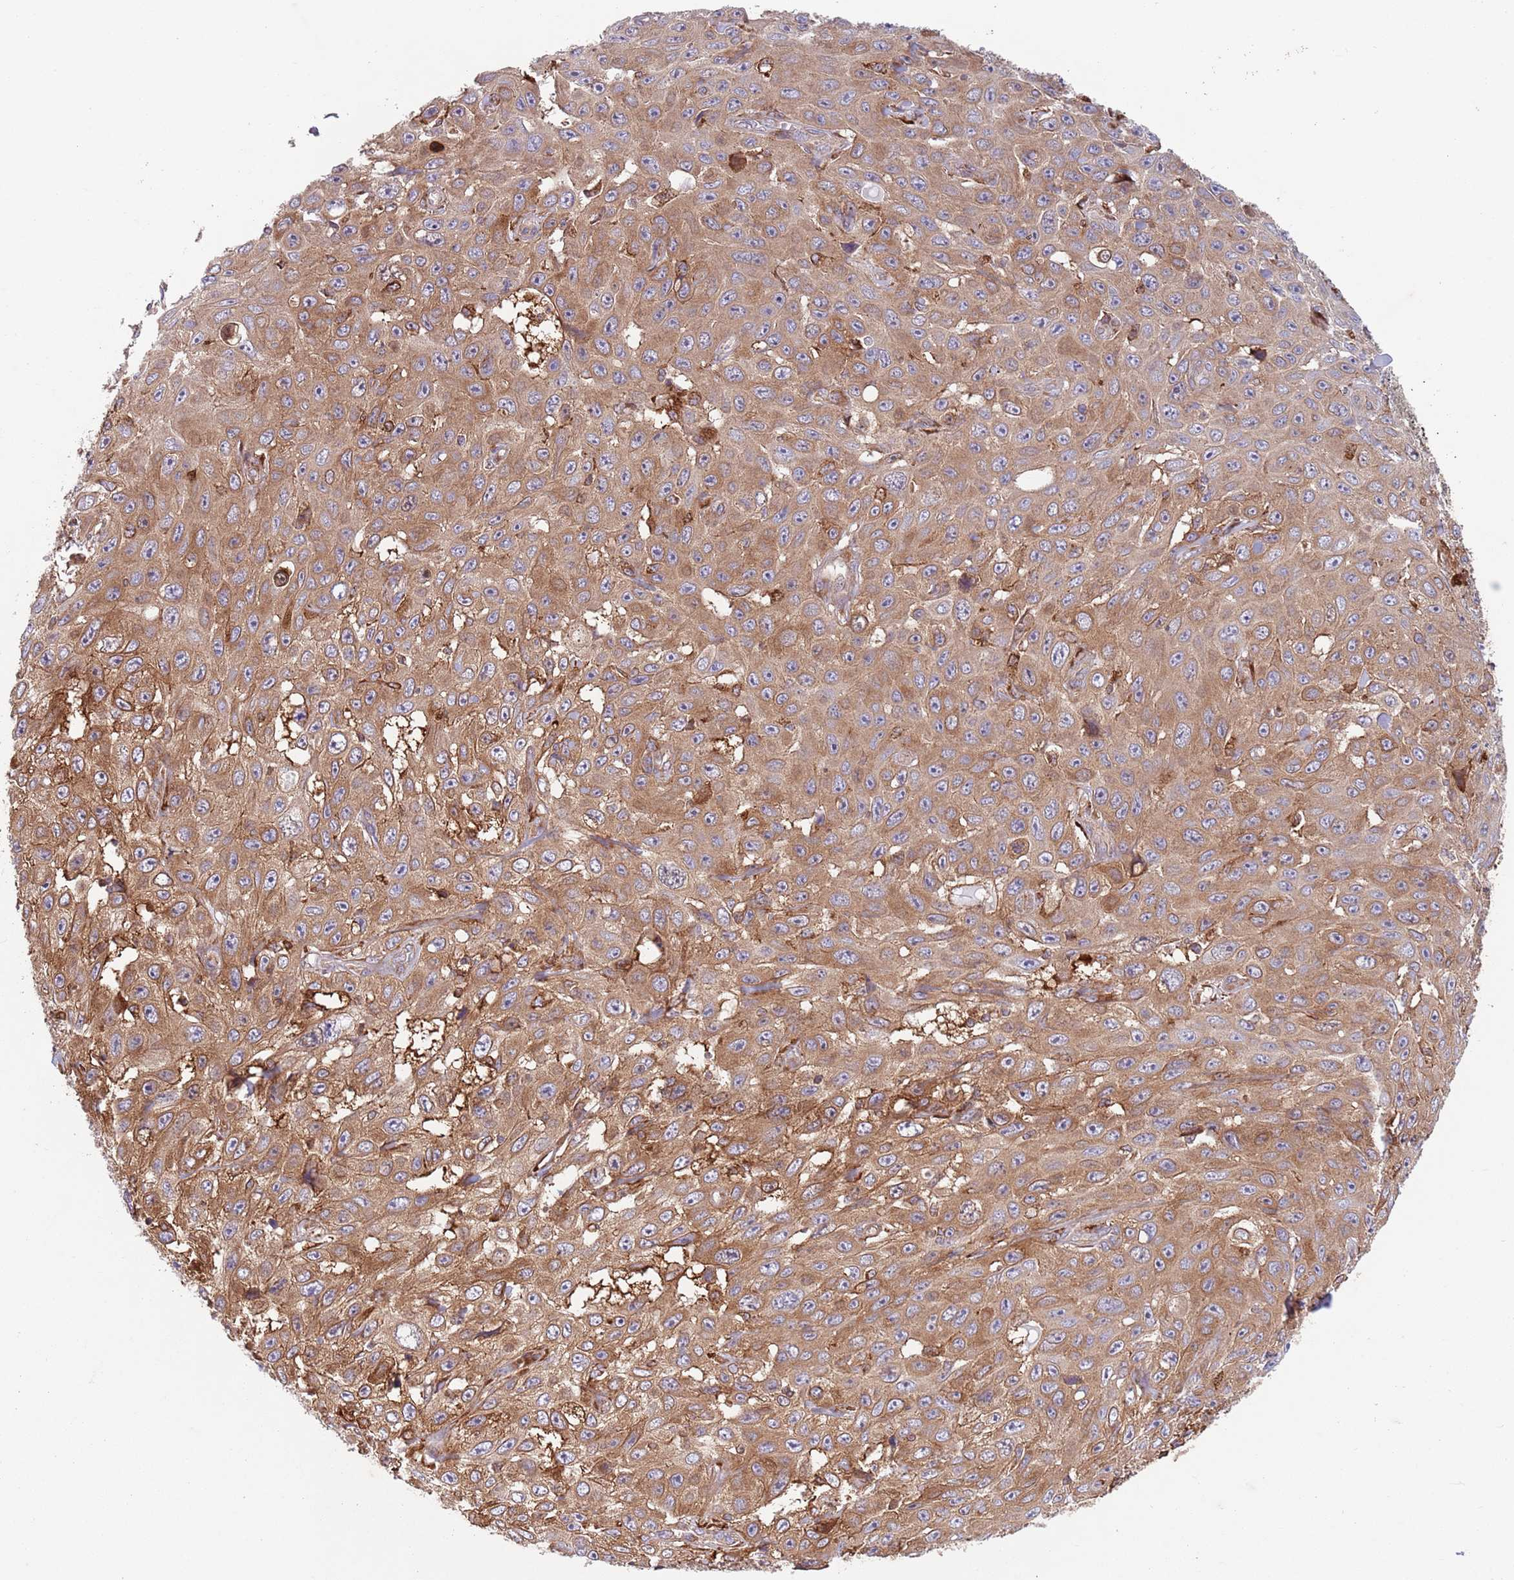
{"staining": {"intensity": "moderate", "quantity": ">75%", "location": "cytoplasmic/membranous"}, "tissue": "skin cancer", "cell_type": "Tumor cells", "image_type": "cancer", "snomed": [{"axis": "morphology", "description": "Squamous cell carcinoma, NOS"}, {"axis": "topography", "description": "Skin"}], "caption": "Immunohistochemical staining of squamous cell carcinoma (skin) exhibits medium levels of moderate cytoplasmic/membranous protein staining in approximately >75% of tumor cells.", "gene": "ZMYM5", "patient": {"sex": "male", "age": 82}}